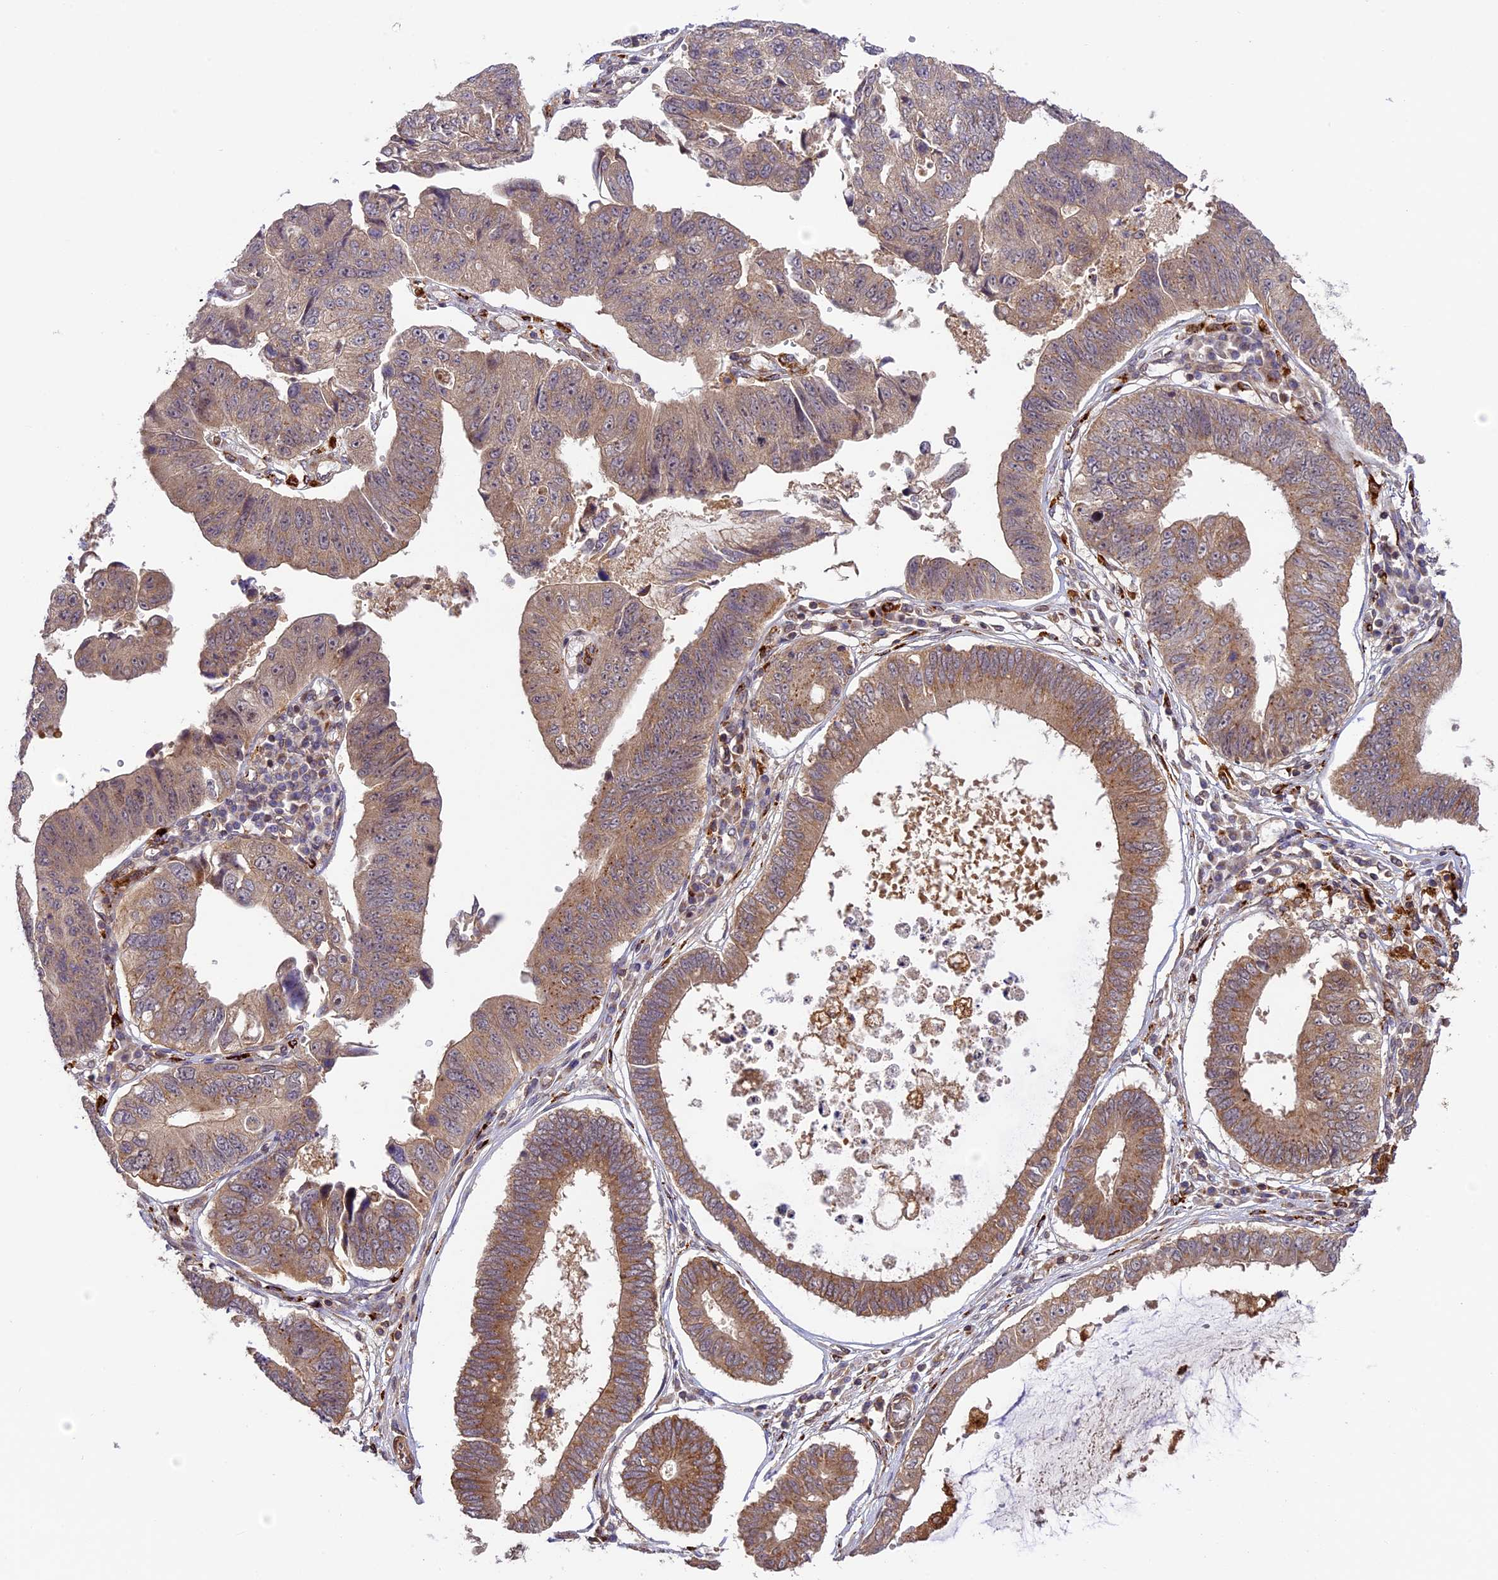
{"staining": {"intensity": "moderate", "quantity": "<25%", "location": "cytoplasmic/membranous"}, "tissue": "stomach cancer", "cell_type": "Tumor cells", "image_type": "cancer", "snomed": [{"axis": "morphology", "description": "Adenocarcinoma, NOS"}, {"axis": "topography", "description": "Stomach"}], "caption": "About <25% of tumor cells in stomach adenocarcinoma show moderate cytoplasmic/membranous protein staining as visualized by brown immunohistochemical staining.", "gene": "DGKH", "patient": {"sex": "male", "age": 59}}